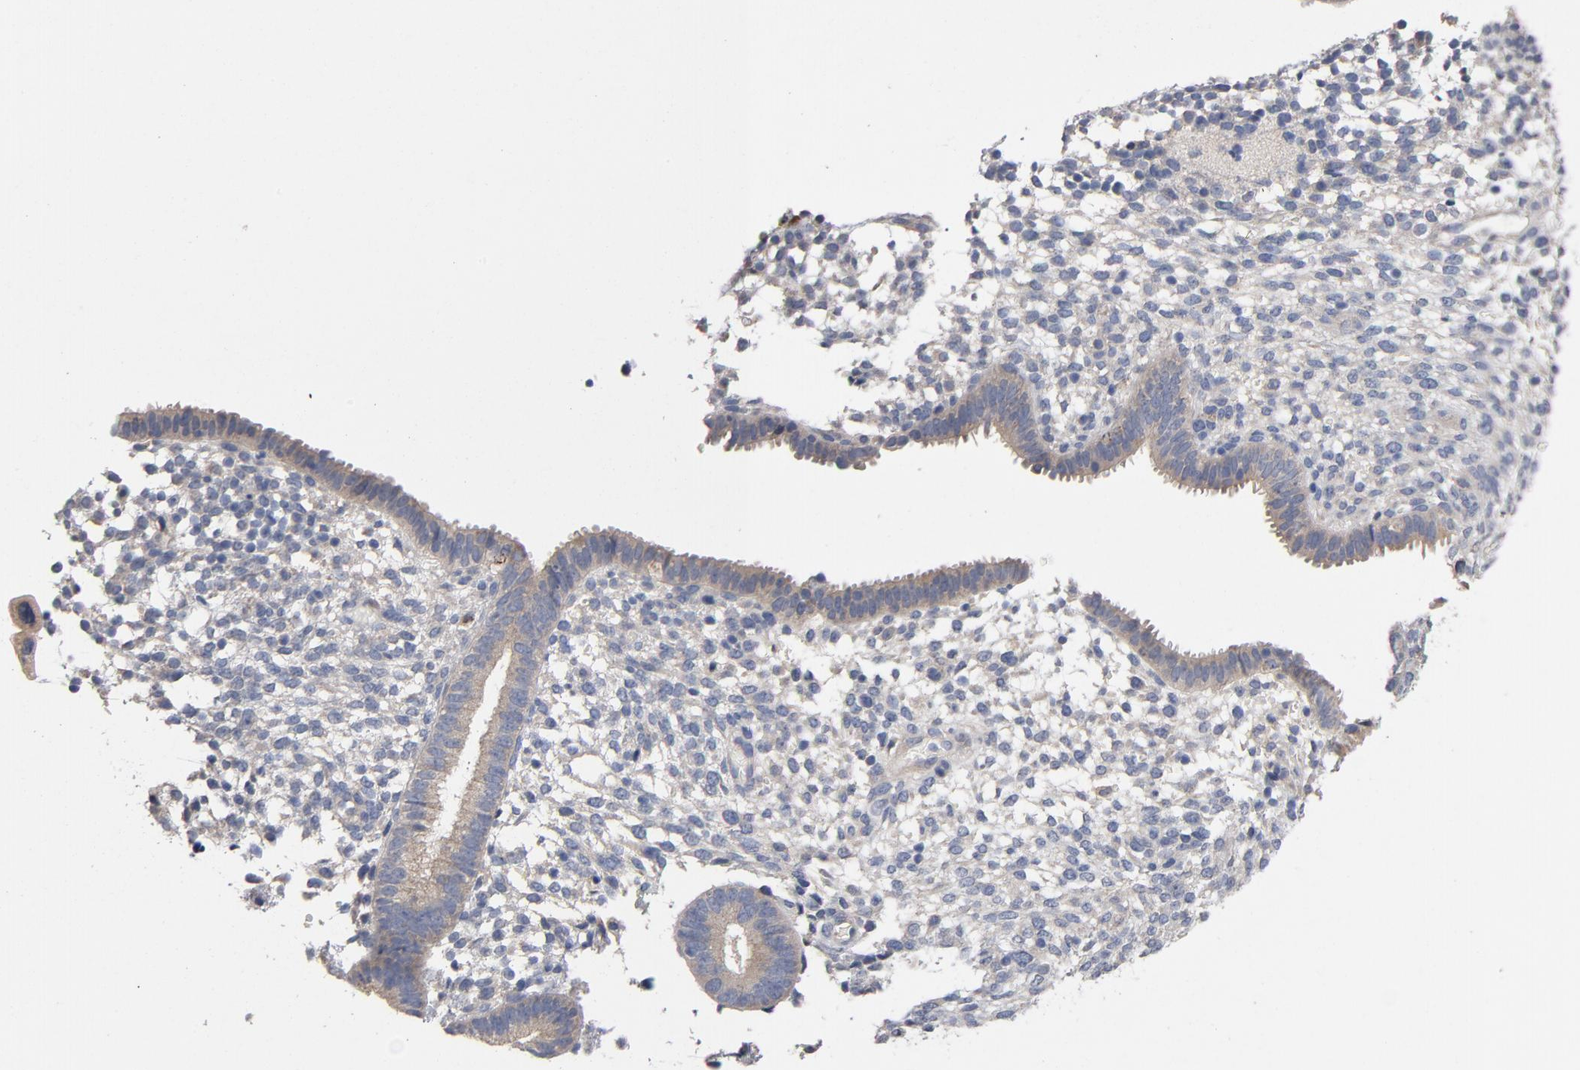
{"staining": {"intensity": "negative", "quantity": "none", "location": "none"}, "tissue": "endometrium", "cell_type": "Cells in endometrial stroma", "image_type": "normal", "snomed": [{"axis": "morphology", "description": "Normal tissue, NOS"}, {"axis": "topography", "description": "Endometrium"}], "caption": "DAB immunohistochemical staining of benign human endometrium exhibits no significant staining in cells in endometrial stroma.", "gene": "CCDC134", "patient": {"sex": "female", "age": 35}}